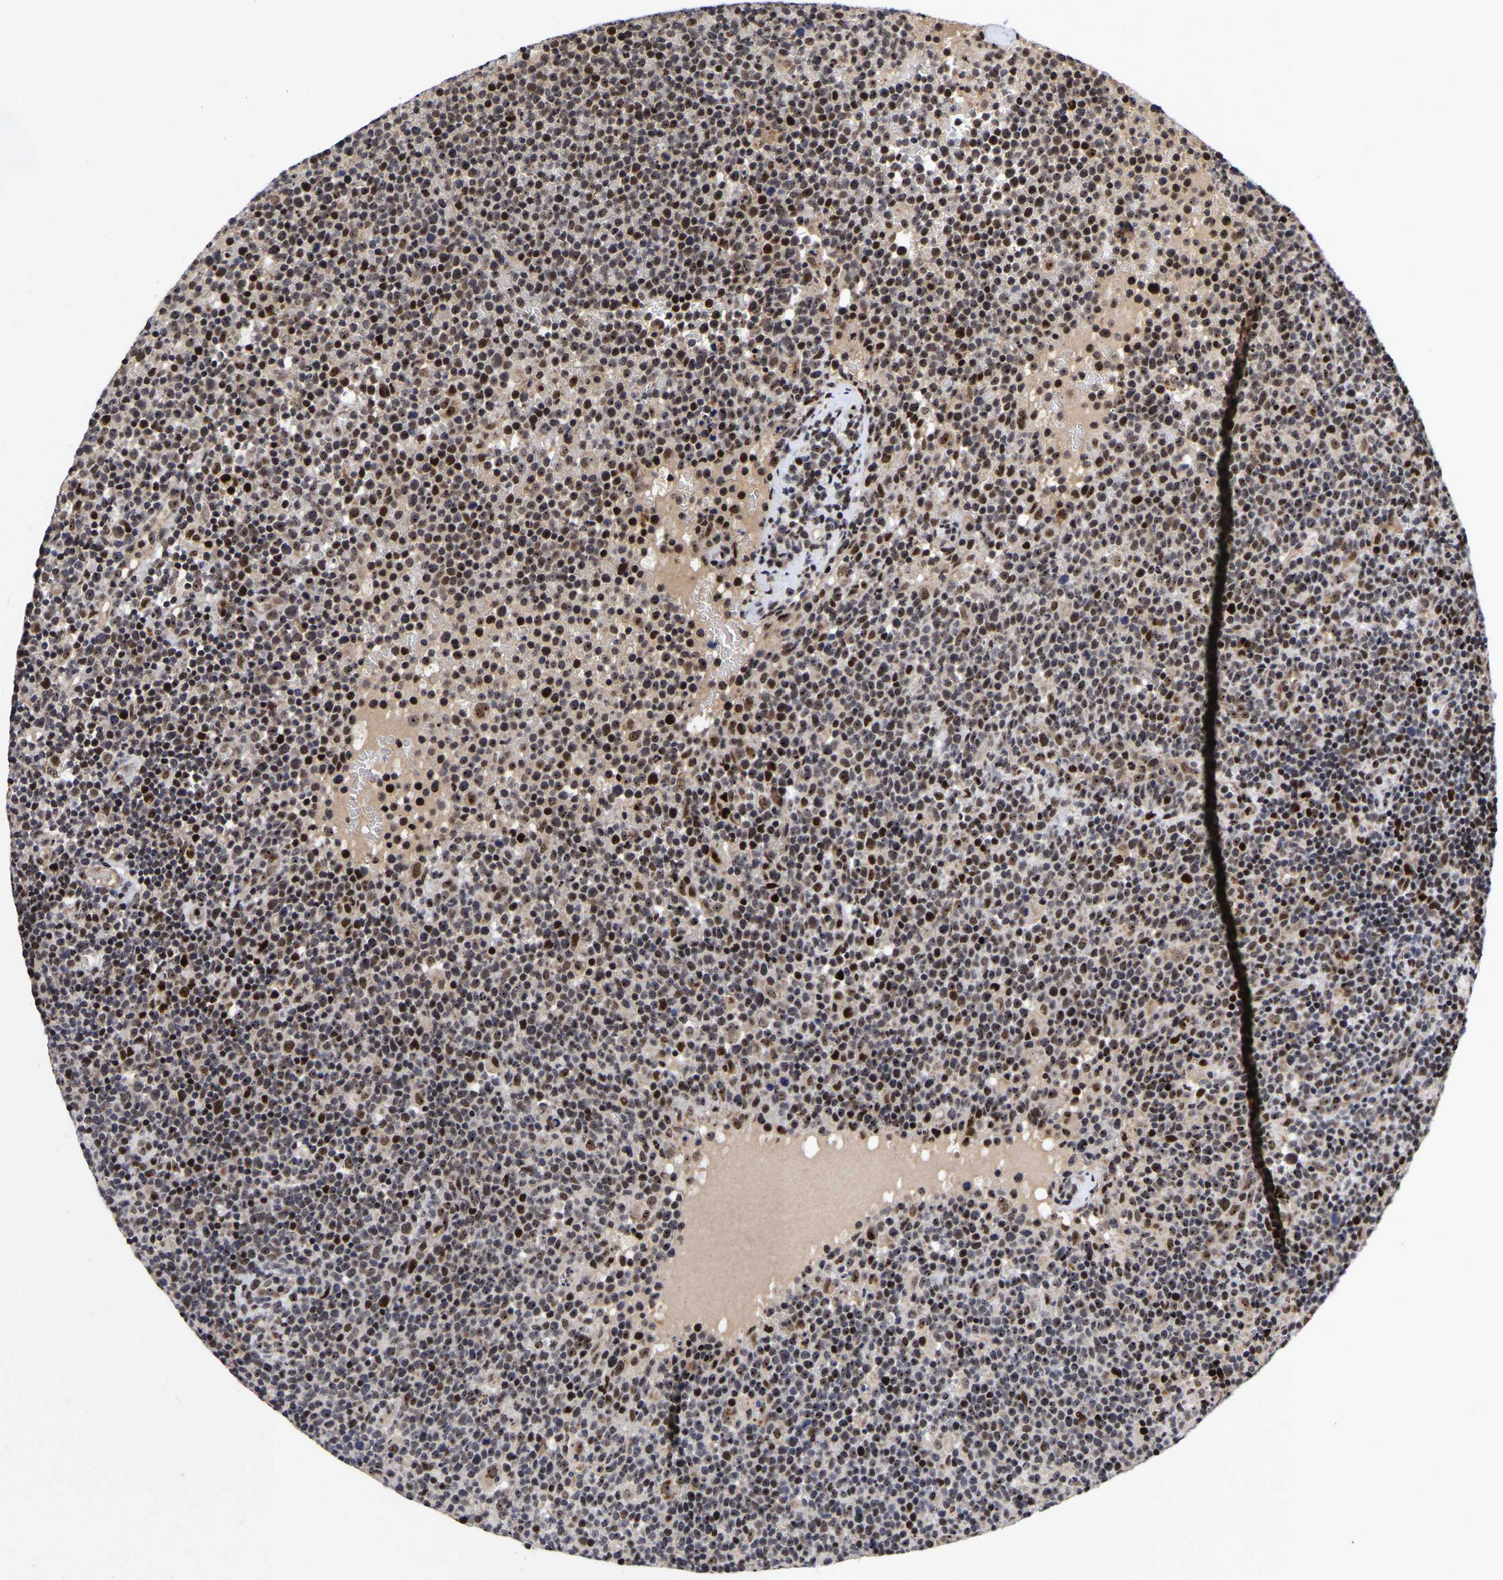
{"staining": {"intensity": "strong", "quantity": ">75%", "location": "nuclear"}, "tissue": "lymphoma", "cell_type": "Tumor cells", "image_type": "cancer", "snomed": [{"axis": "morphology", "description": "Malignant lymphoma, non-Hodgkin's type, High grade"}, {"axis": "topography", "description": "Lymph node"}], "caption": "The immunohistochemical stain shows strong nuclear staining in tumor cells of high-grade malignant lymphoma, non-Hodgkin's type tissue.", "gene": "JUNB", "patient": {"sex": "male", "age": 61}}